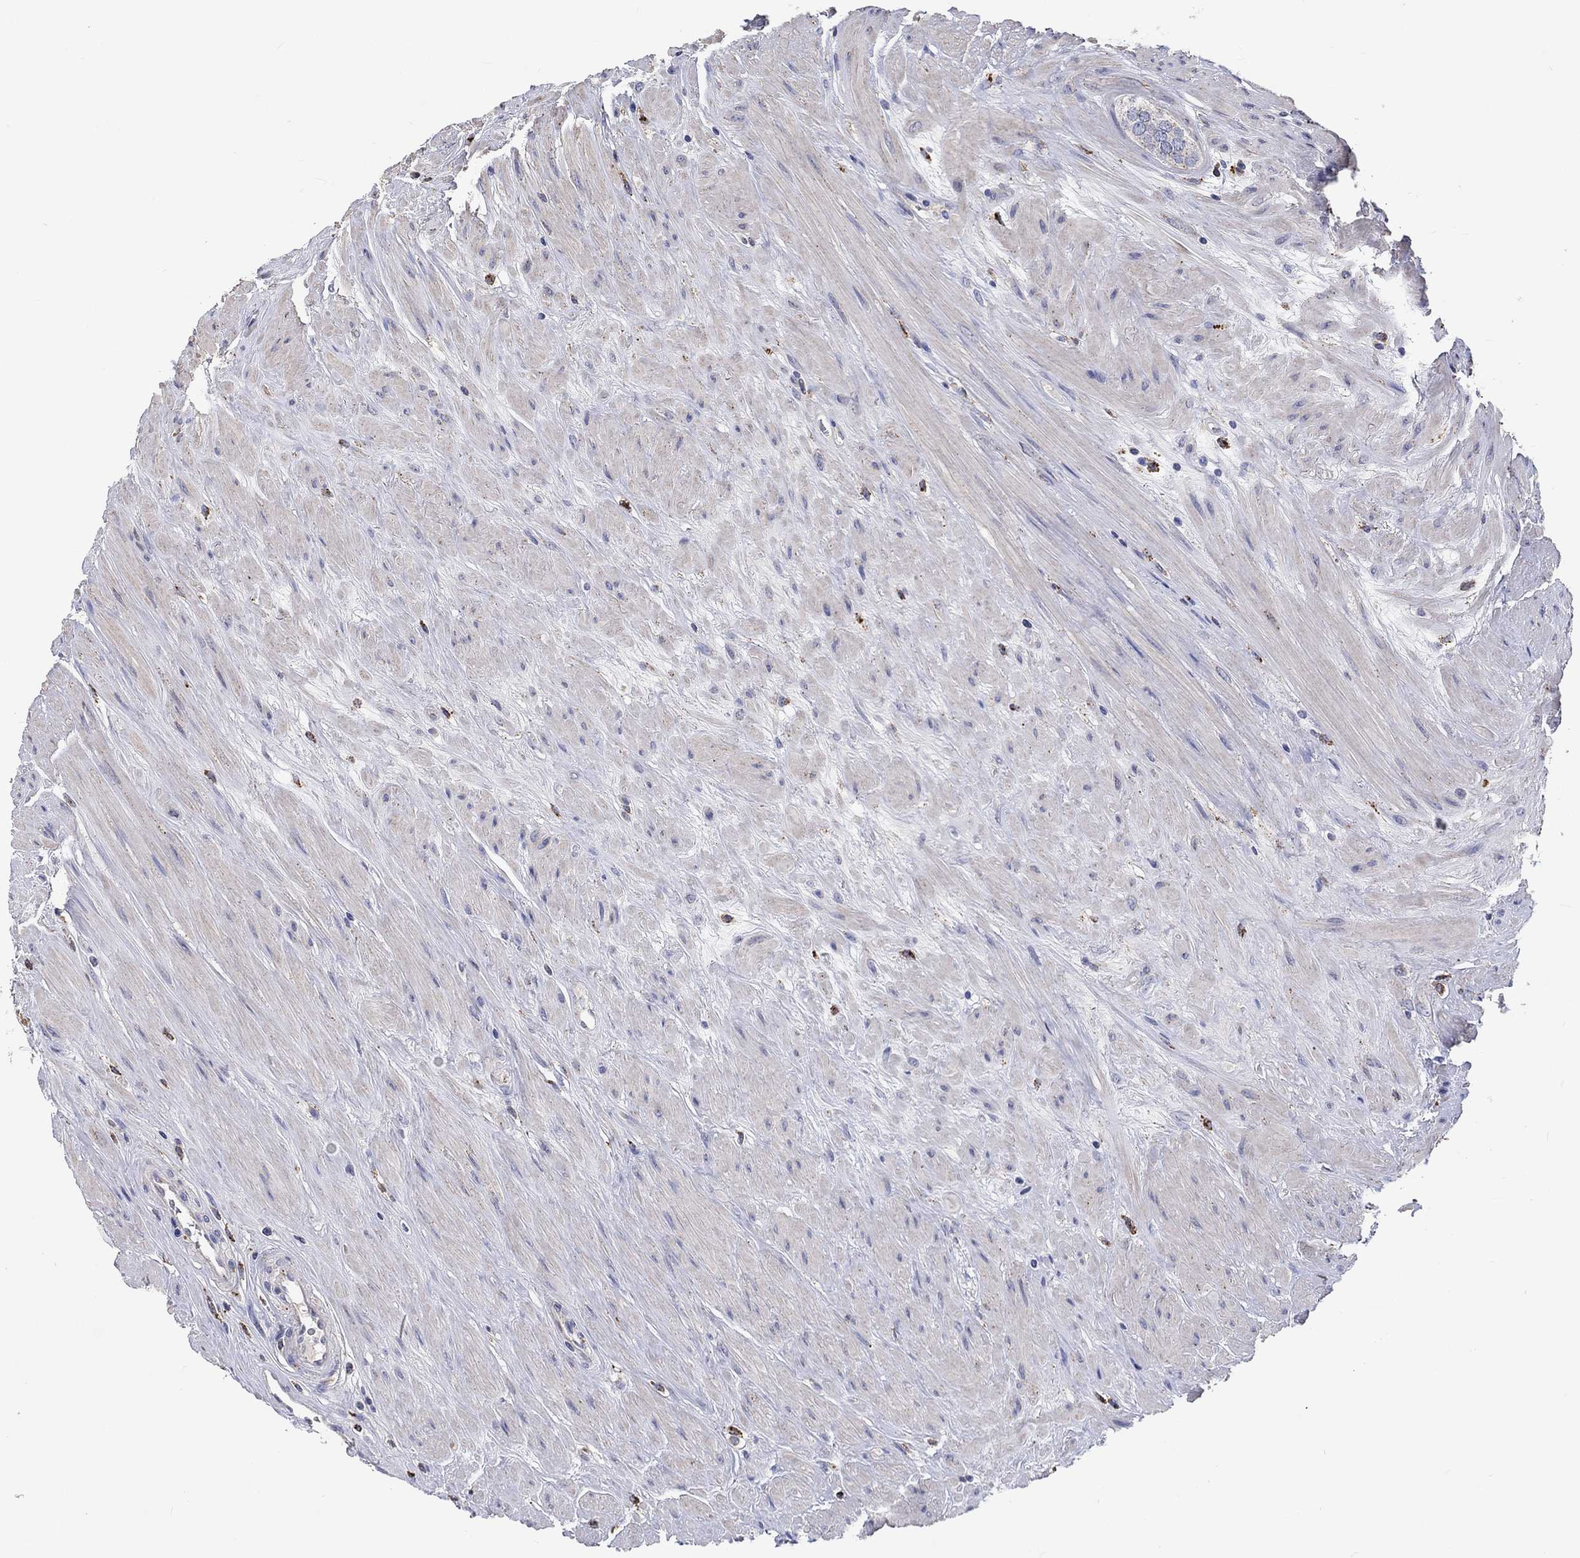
{"staining": {"intensity": "strong", "quantity": "<25%", "location": "cytoplasmic/membranous"}, "tissue": "prostate cancer", "cell_type": "Tumor cells", "image_type": "cancer", "snomed": [{"axis": "morphology", "description": "Adenocarcinoma, High grade"}, {"axis": "topography", "description": "Prostate and seminal vesicle, NOS"}], "caption": "High-power microscopy captured an immunohistochemistry (IHC) image of prostate cancer, revealing strong cytoplasmic/membranous positivity in about <25% of tumor cells.", "gene": "CTSB", "patient": {"sex": "male", "age": 62}}